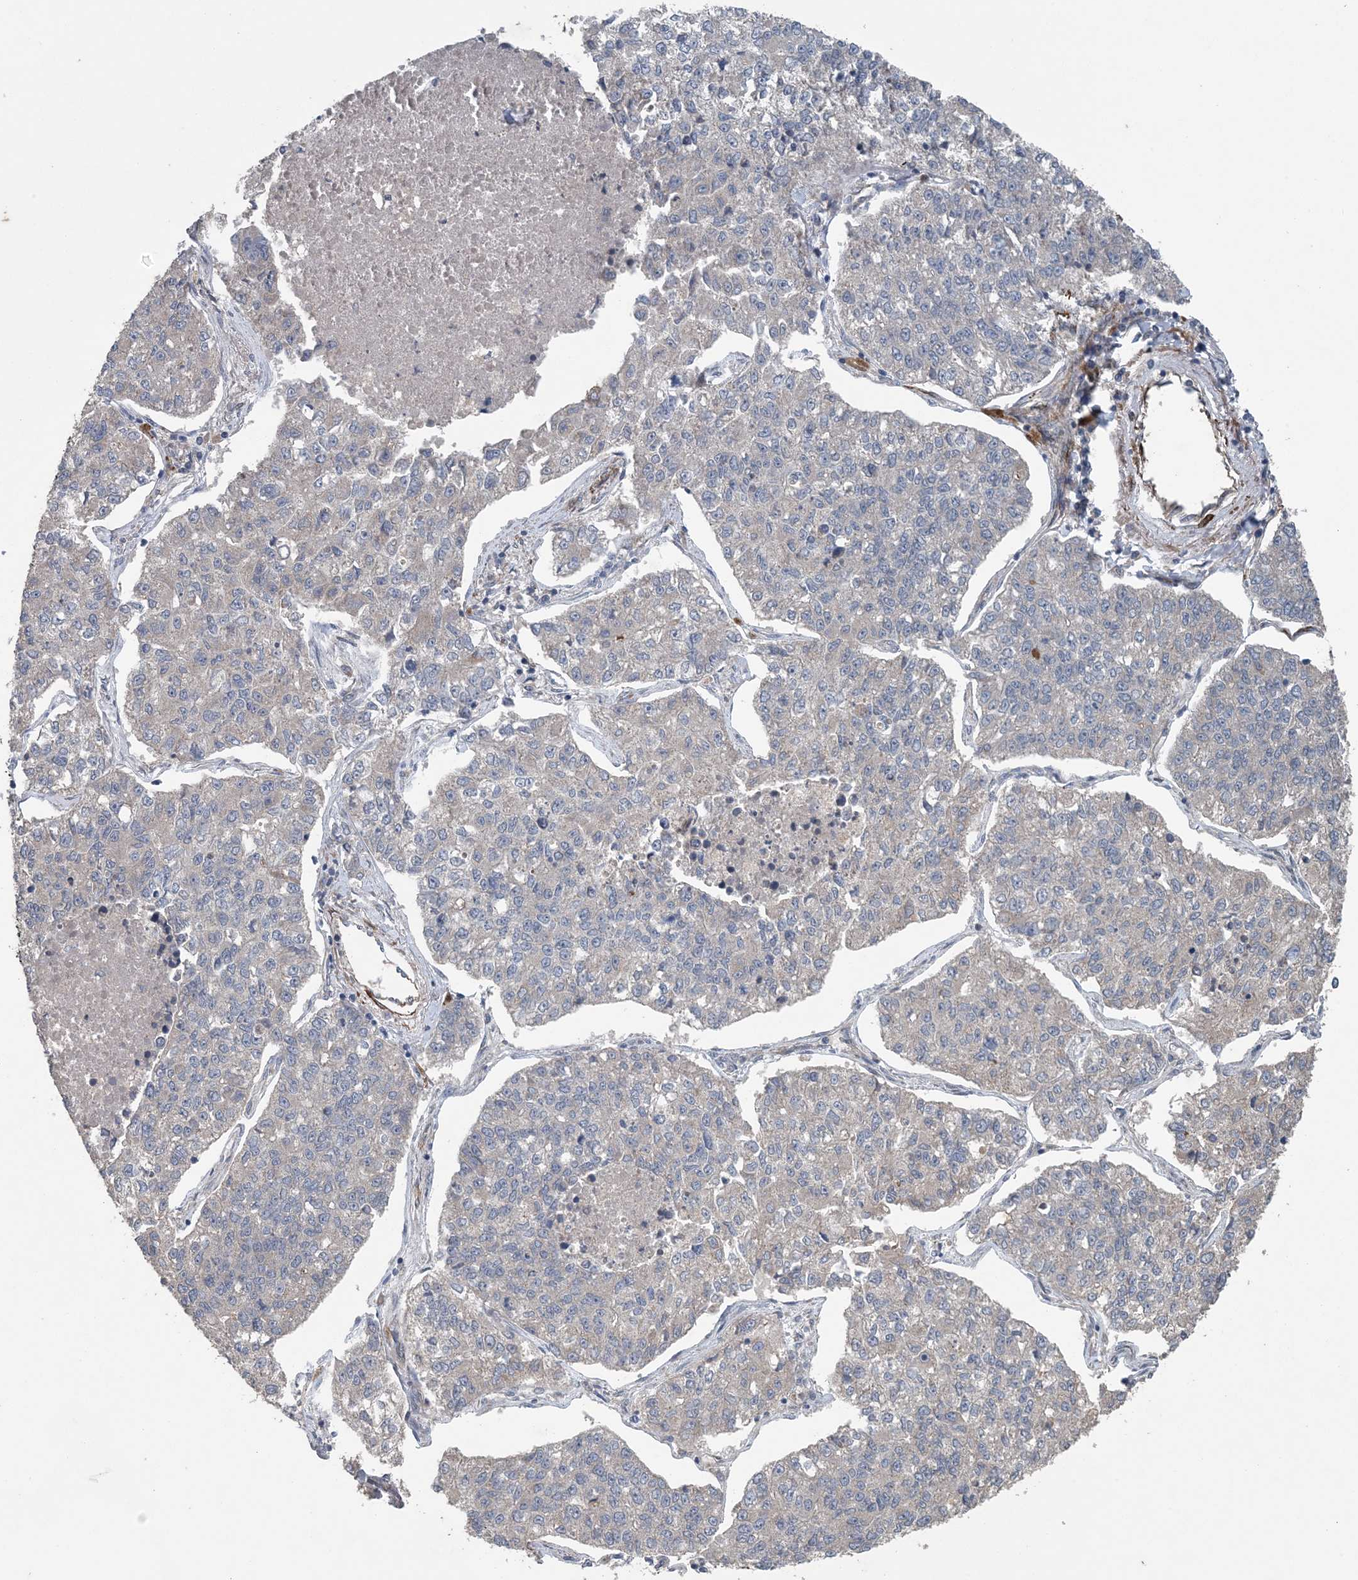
{"staining": {"intensity": "negative", "quantity": "none", "location": "none"}, "tissue": "lung cancer", "cell_type": "Tumor cells", "image_type": "cancer", "snomed": [{"axis": "morphology", "description": "Adenocarcinoma, NOS"}, {"axis": "topography", "description": "Lung"}], "caption": "There is no significant expression in tumor cells of lung cancer.", "gene": "MYO9B", "patient": {"sex": "male", "age": 49}}